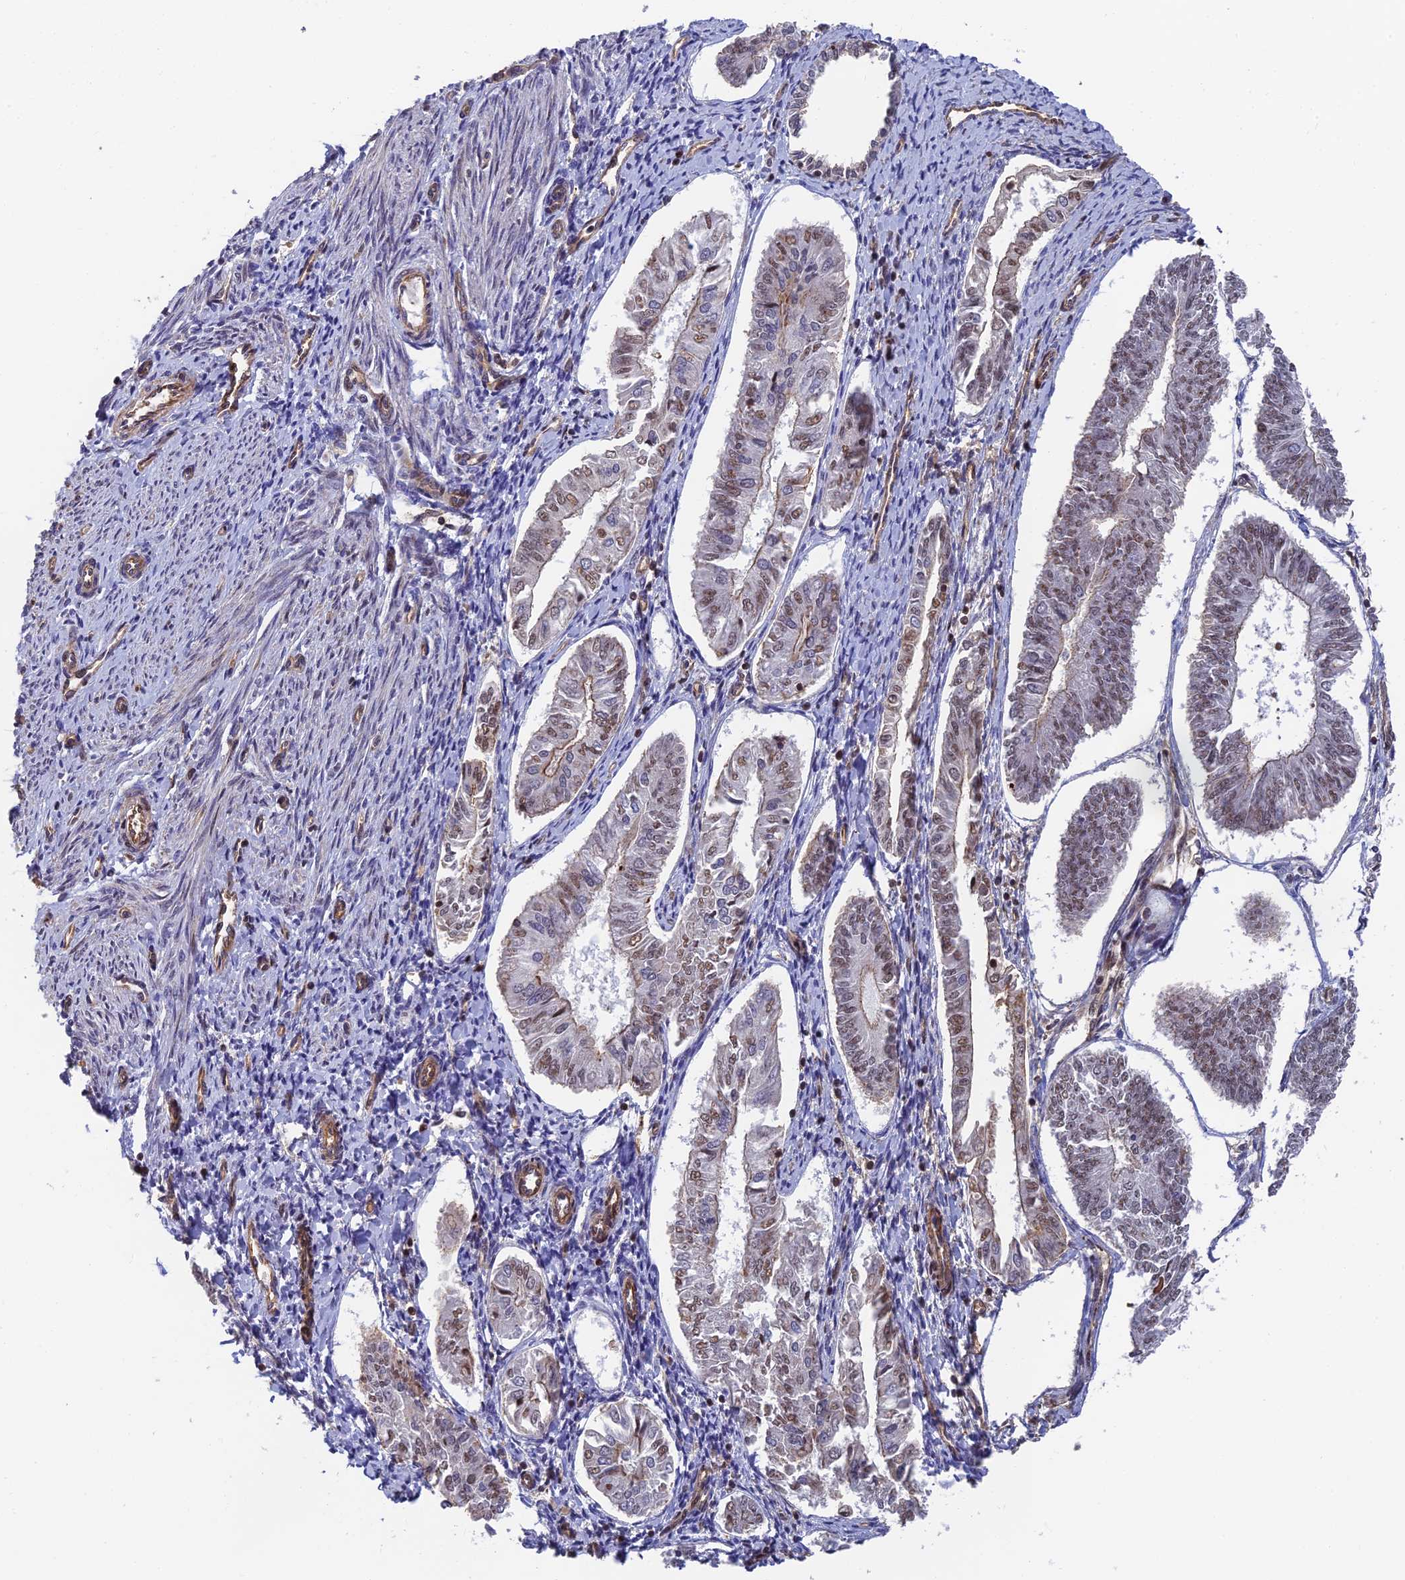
{"staining": {"intensity": "moderate", "quantity": "25%-75%", "location": "cytoplasmic/membranous,nuclear"}, "tissue": "endometrial cancer", "cell_type": "Tumor cells", "image_type": "cancer", "snomed": [{"axis": "morphology", "description": "Adenocarcinoma, NOS"}, {"axis": "topography", "description": "Endometrium"}], "caption": "Immunohistochemical staining of adenocarcinoma (endometrial) displays medium levels of moderate cytoplasmic/membranous and nuclear protein staining in approximately 25%-75% of tumor cells. The protein is shown in brown color, while the nuclei are stained blue.", "gene": "OSBPL1A", "patient": {"sex": "female", "age": 58}}